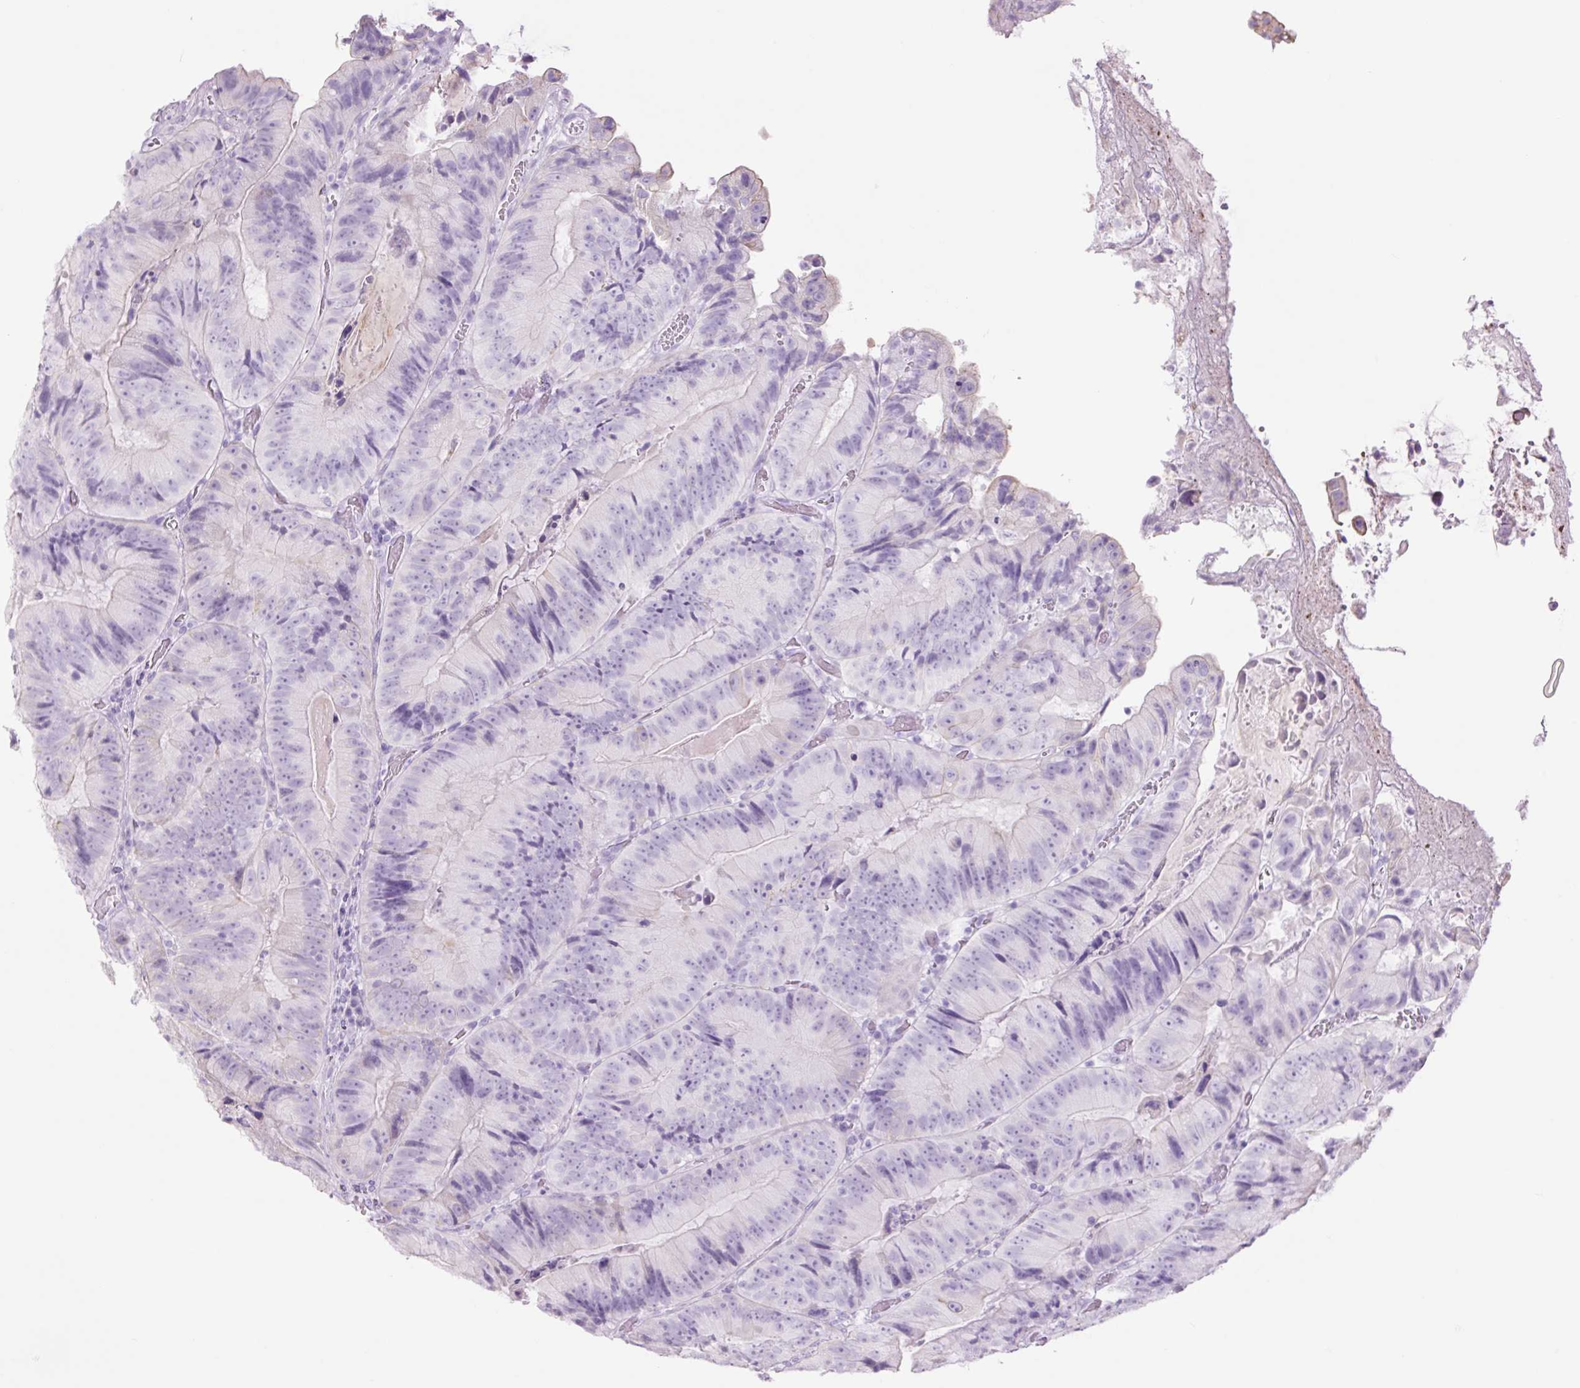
{"staining": {"intensity": "negative", "quantity": "none", "location": "none"}, "tissue": "colorectal cancer", "cell_type": "Tumor cells", "image_type": "cancer", "snomed": [{"axis": "morphology", "description": "Adenocarcinoma, NOS"}, {"axis": "topography", "description": "Colon"}], "caption": "An image of human colorectal cancer (adenocarcinoma) is negative for staining in tumor cells.", "gene": "TFF2", "patient": {"sex": "female", "age": 86}}